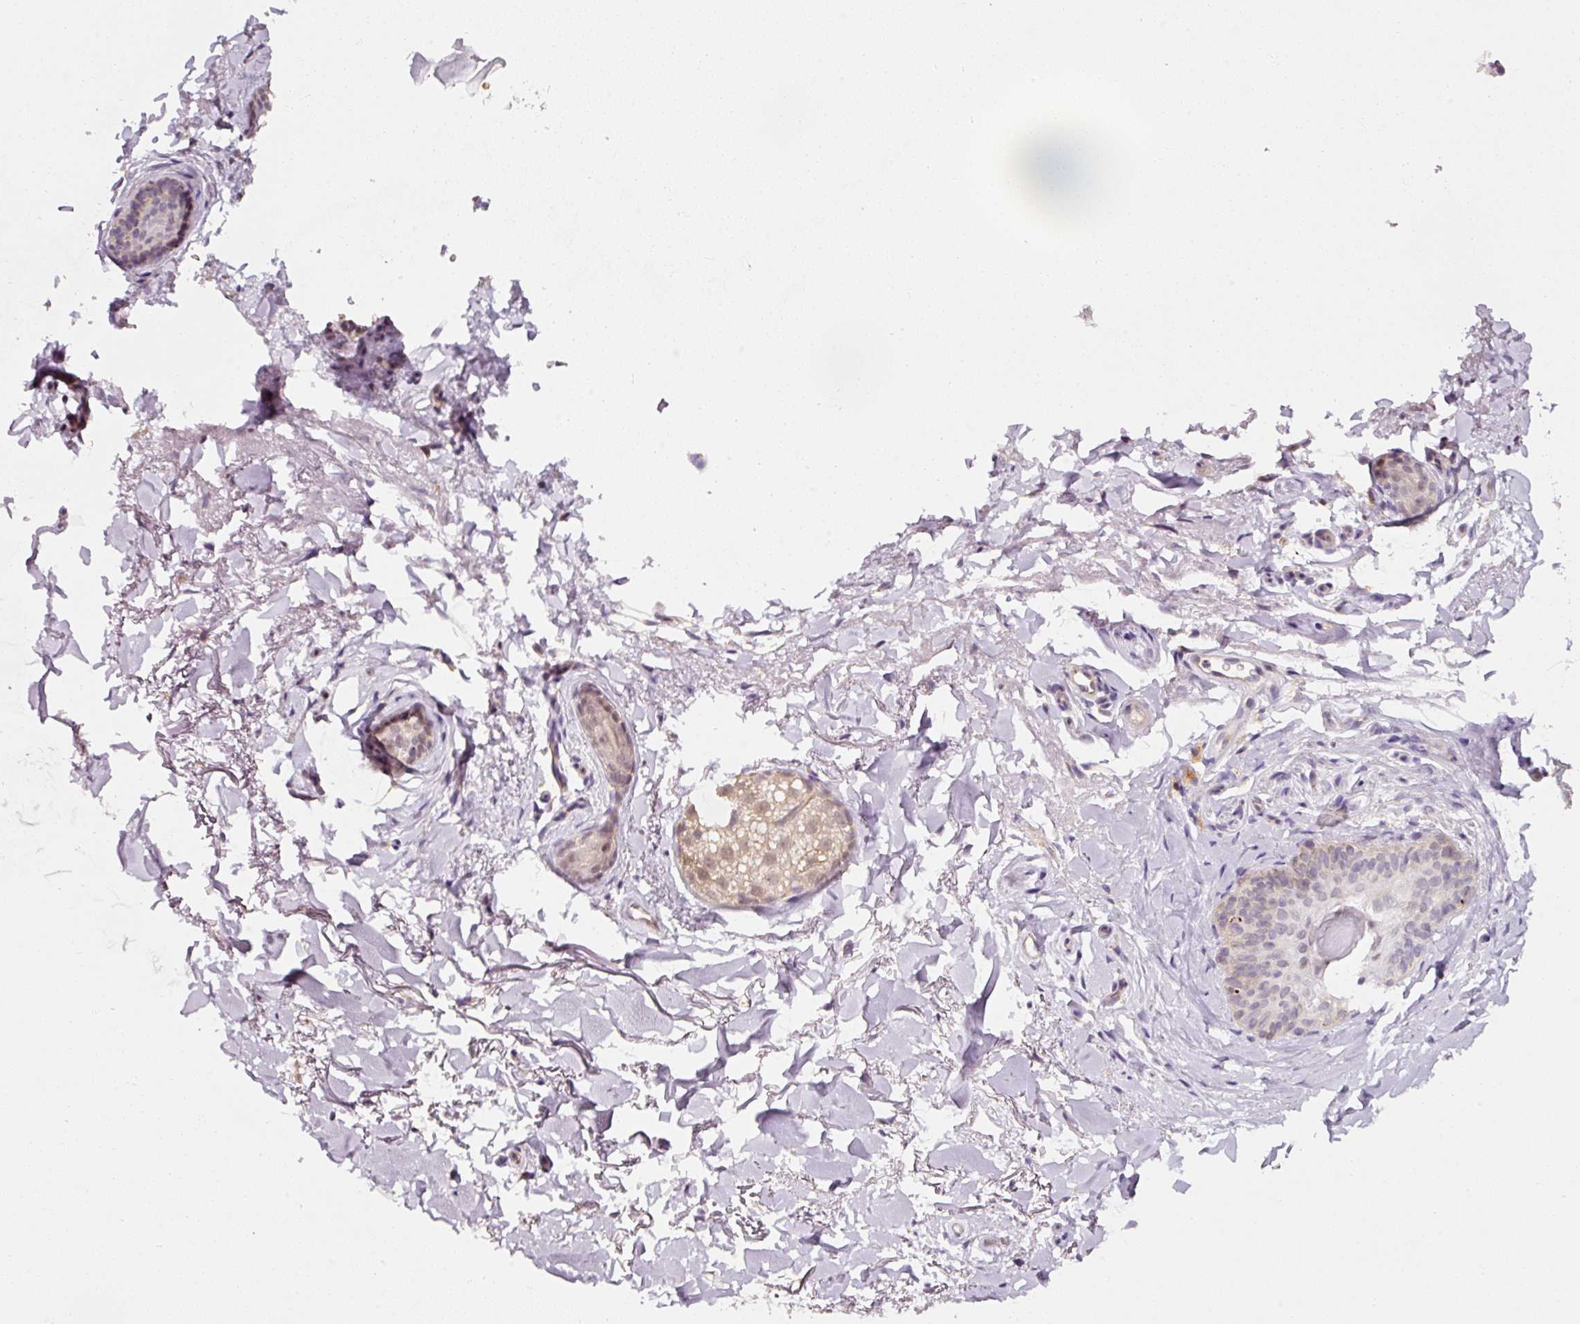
{"staining": {"intensity": "negative", "quantity": "none", "location": "none"}, "tissue": "skin cancer", "cell_type": "Tumor cells", "image_type": "cancer", "snomed": [{"axis": "morphology", "description": "Basal cell carcinoma"}, {"axis": "topography", "description": "Skin"}], "caption": "This histopathology image is of skin basal cell carcinoma stained with immunohistochemistry (IHC) to label a protein in brown with the nuclei are counter-stained blue. There is no expression in tumor cells.", "gene": "ZNF460", "patient": {"sex": "female", "age": 77}}